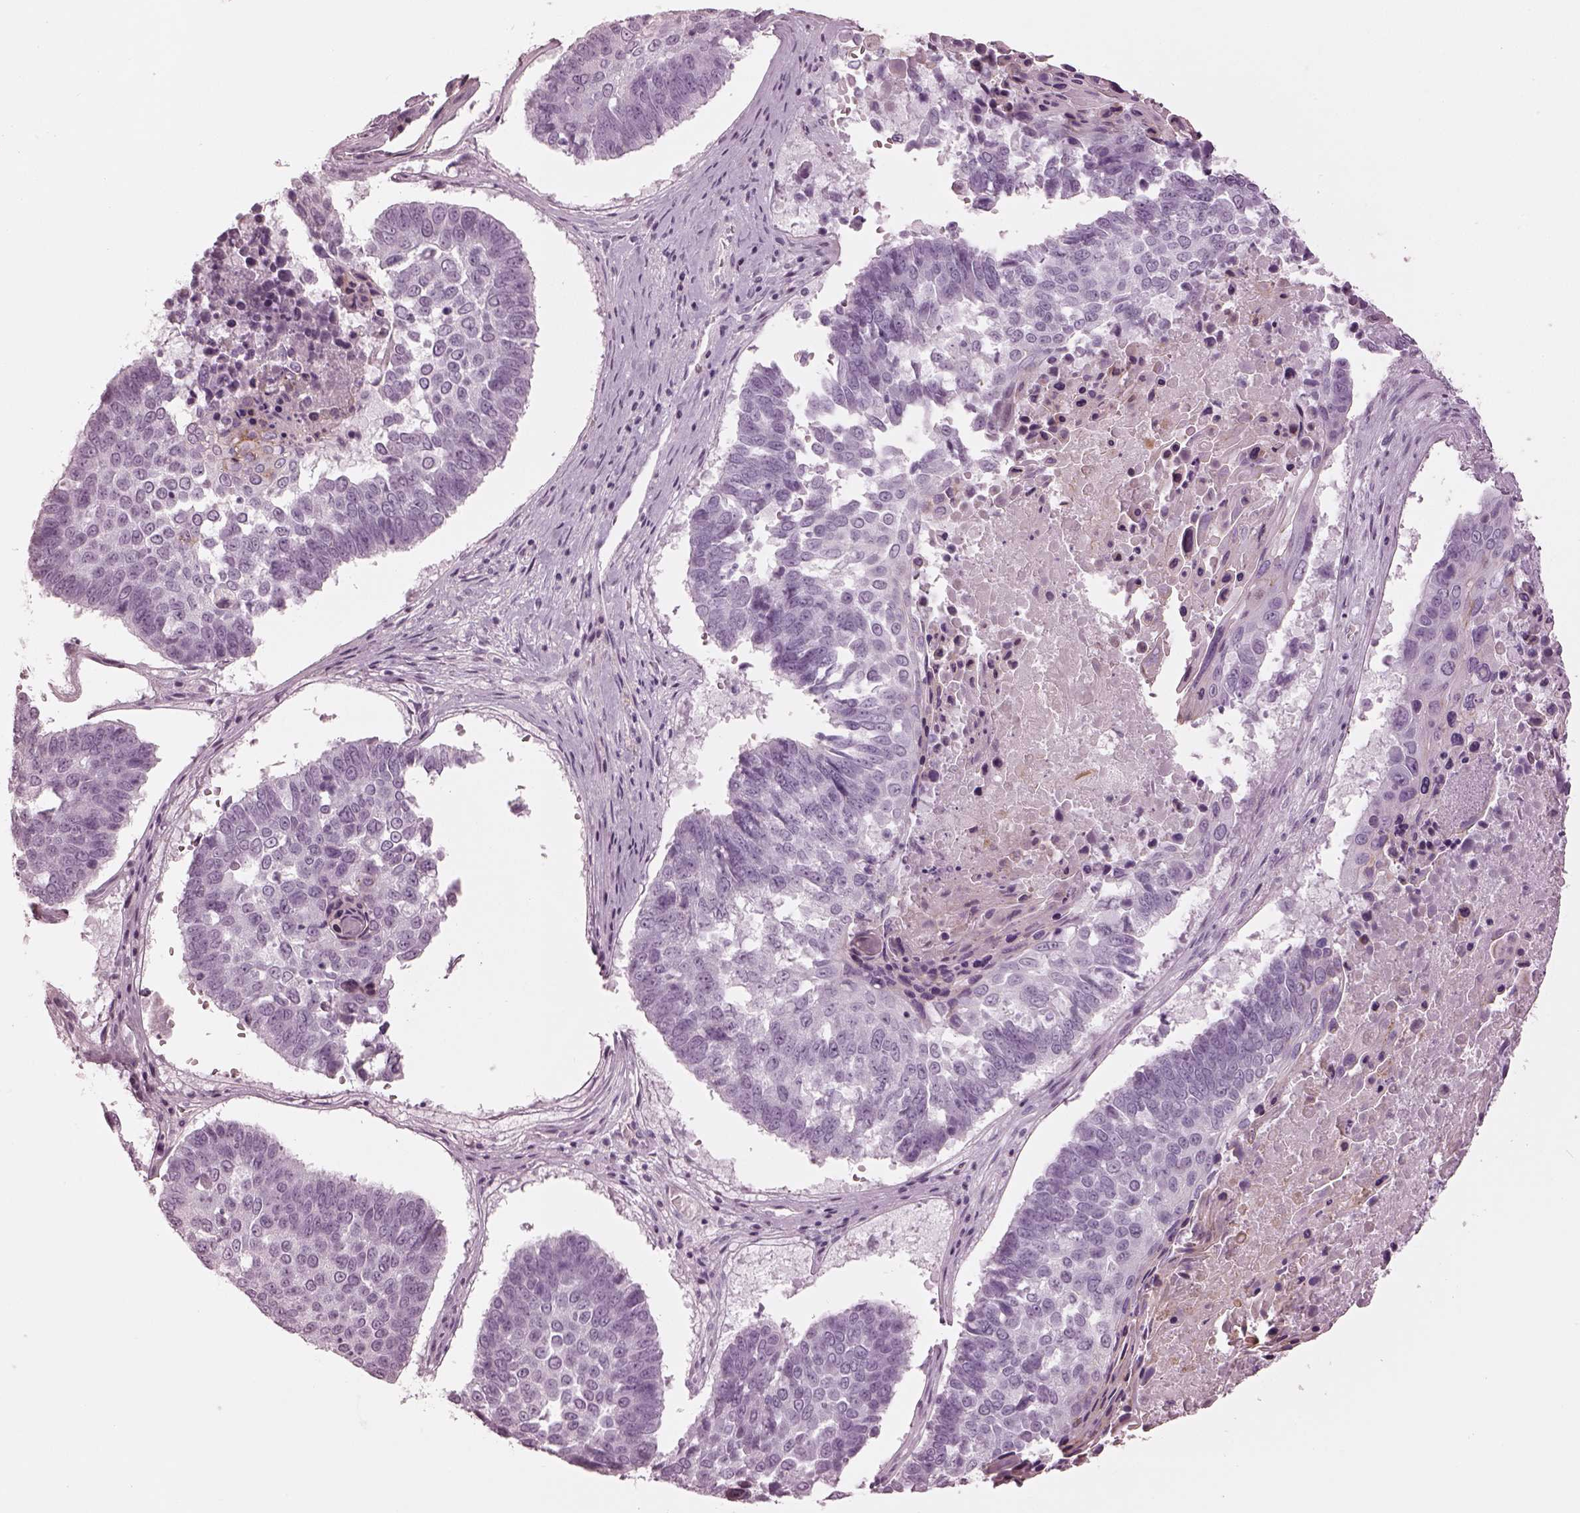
{"staining": {"intensity": "negative", "quantity": "none", "location": "none"}, "tissue": "lung cancer", "cell_type": "Tumor cells", "image_type": "cancer", "snomed": [{"axis": "morphology", "description": "Squamous cell carcinoma, NOS"}, {"axis": "topography", "description": "Lung"}], "caption": "IHC image of lung cancer (squamous cell carcinoma) stained for a protein (brown), which exhibits no expression in tumor cells.", "gene": "OPN4", "patient": {"sex": "male", "age": 73}}